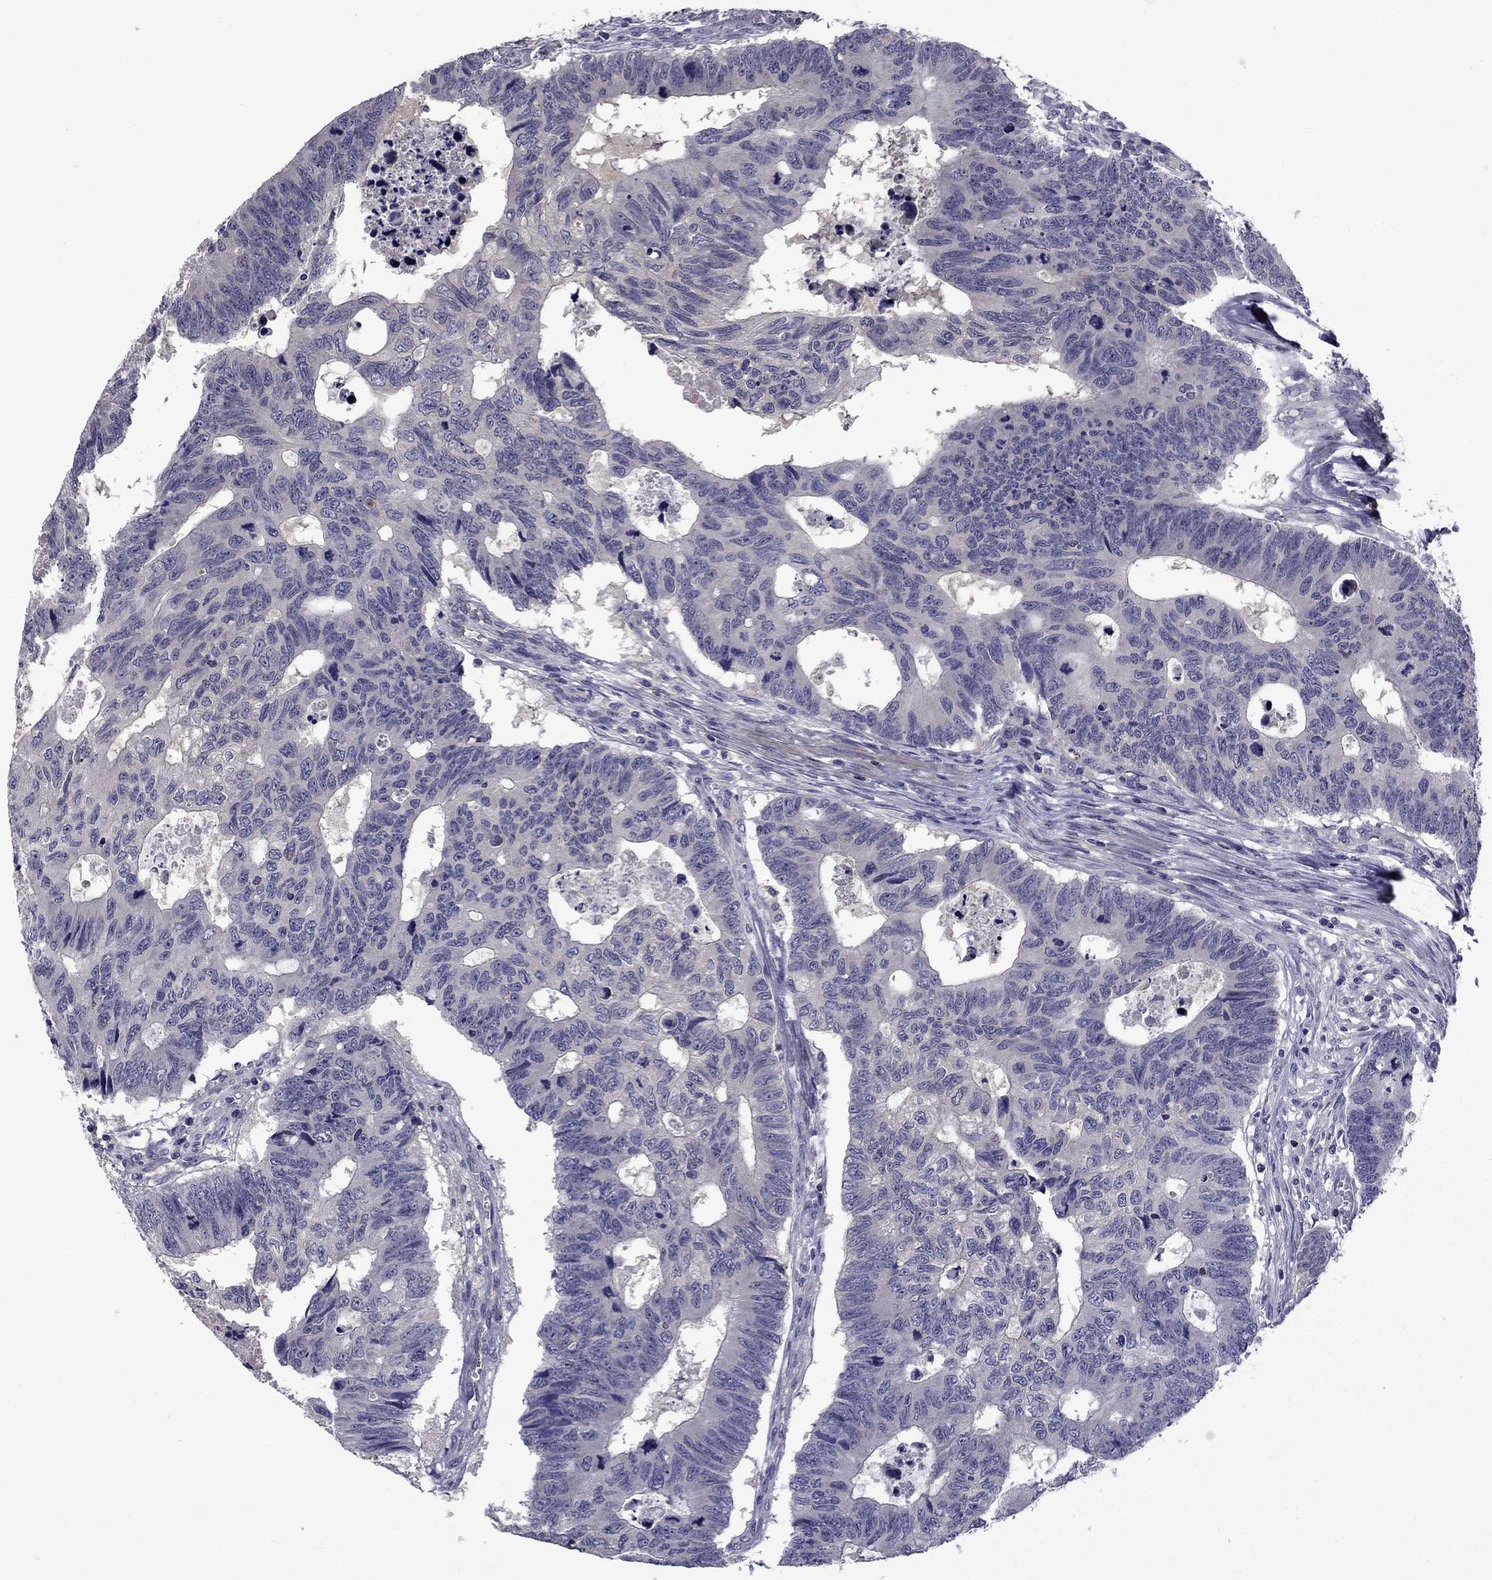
{"staining": {"intensity": "negative", "quantity": "none", "location": "none"}, "tissue": "colorectal cancer", "cell_type": "Tumor cells", "image_type": "cancer", "snomed": [{"axis": "morphology", "description": "Adenocarcinoma, NOS"}, {"axis": "topography", "description": "Colon"}], "caption": "IHC image of colorectal cancer (adenocarcinoma) stained for a protein (brown), which demonstrates no staining in tumor cells. (Stains: DAB (3,3'-diaminobenzidine) IHC with hematoxylin counter stain, Microscopy: brightfield microscopy at high magnification).", "gene": "SNTA1", "patient": {"sex": "female", "age": 77}}